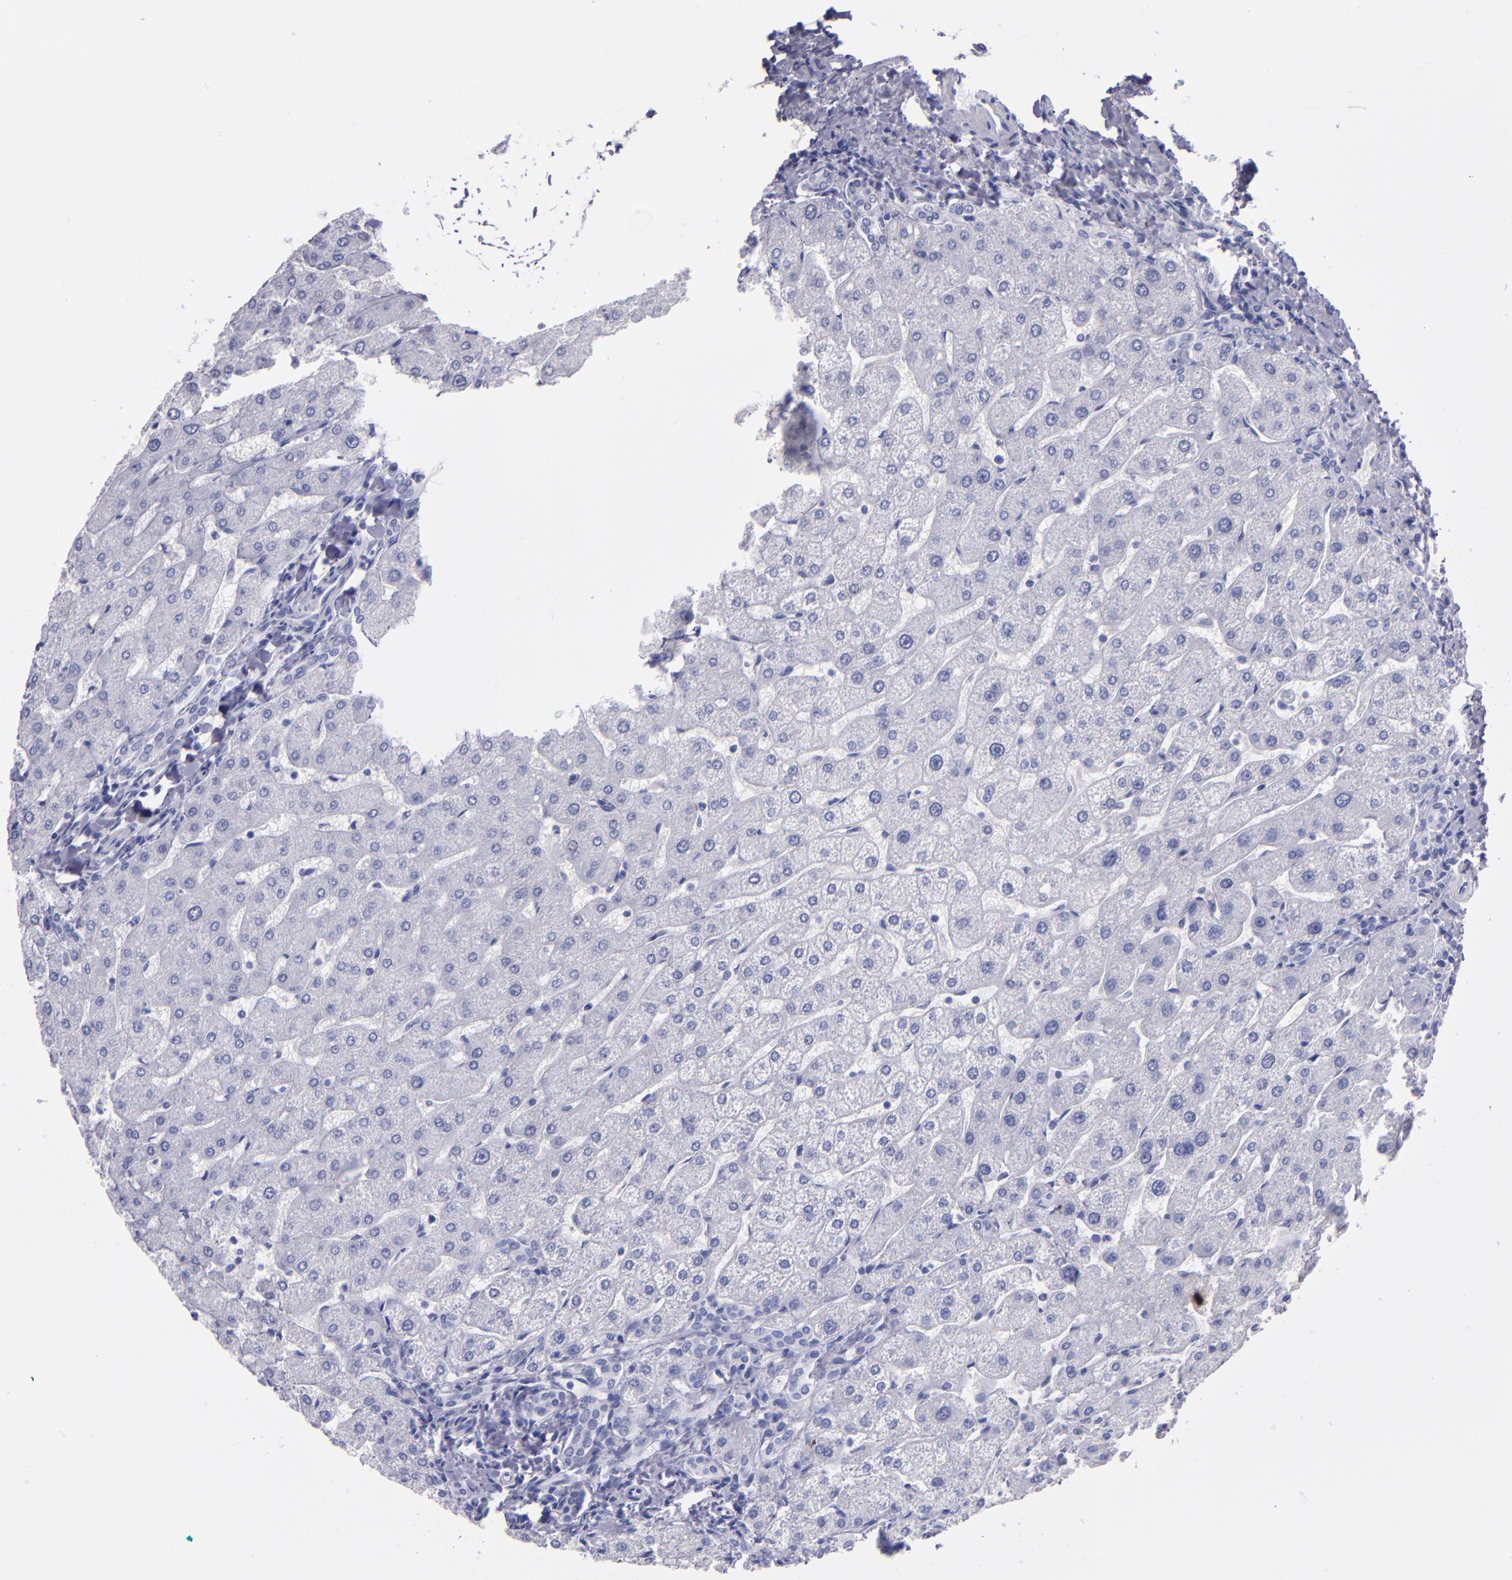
{"staining": {"intensity": "negative", "quantity": "none", "location": "none"}, "tissue": "liver", "cell_type": "Cholangiocytes", "image_type": "normal", "snomed": [{"axis": "morphology", "description": "Normal tissue, NOS"}, {"axis": "topography", "description": "Liver"}], "caption": "IHC photomicrograph of benign liver stained for a protein (brown), which demonstrates no positivity in cholangiocytes.", "gene": "TG", "patient": {"sex": "male", "age": 67}}